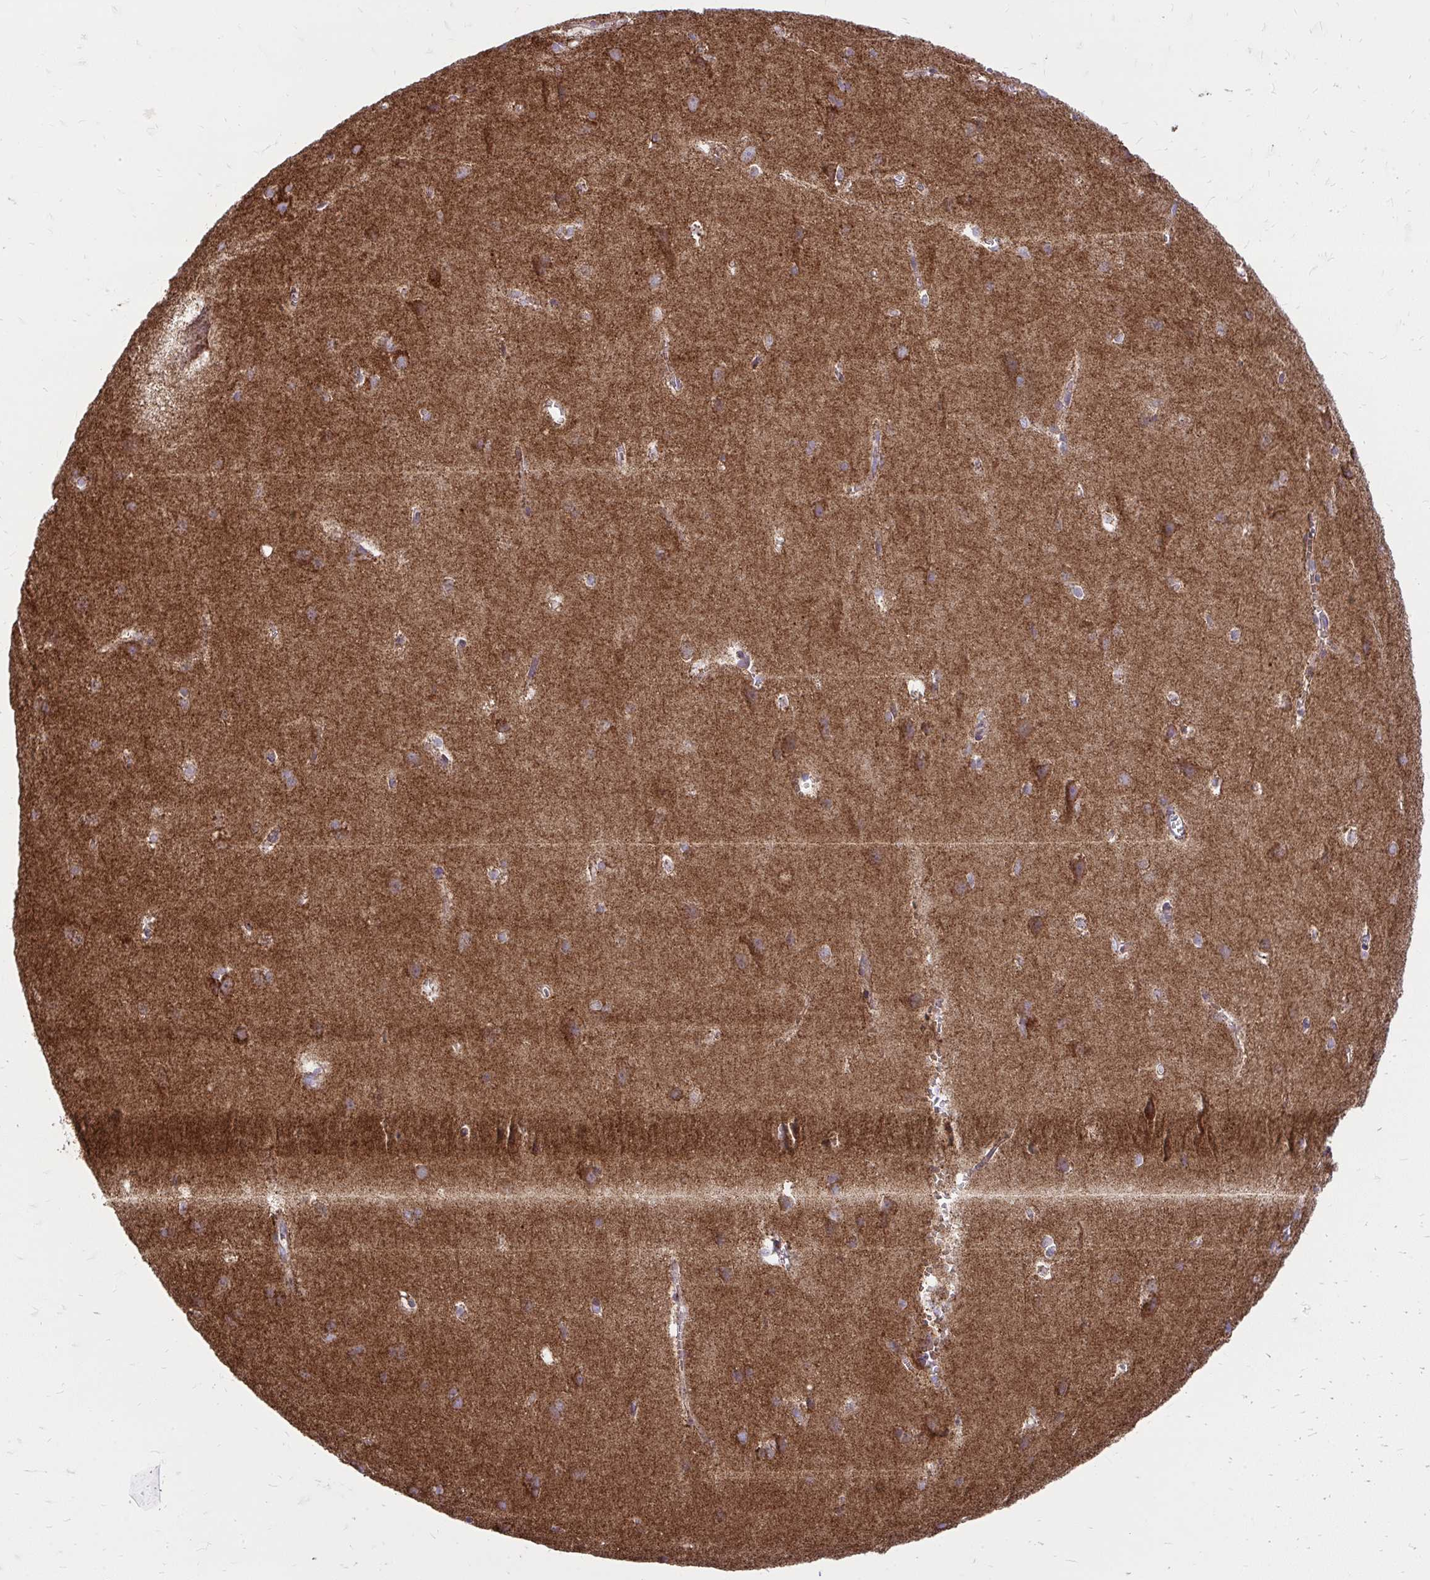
{"staining": {"intensity": "negative", "quantity": "none", "location": "none"}, "tissue": "cerebral cortex", "cell_type": "Endothelial cells", "image_type": "normal", "snomed": [{"axis": "morphology", "description": "Normal tissue, NOS"}, {"axis": "topography", "description": "Cerebral cortex"}], "caption": "Endothelial cells show no significant expression in benign cerebral cortex. The staining was performed using DAB to visualize the protein expression in brown, while the nuclei were stained in blue with hematoxylin (Magnification: 20x).", "gene": "SPTBN2", "patient": {"sex": "male", "age": 37}}